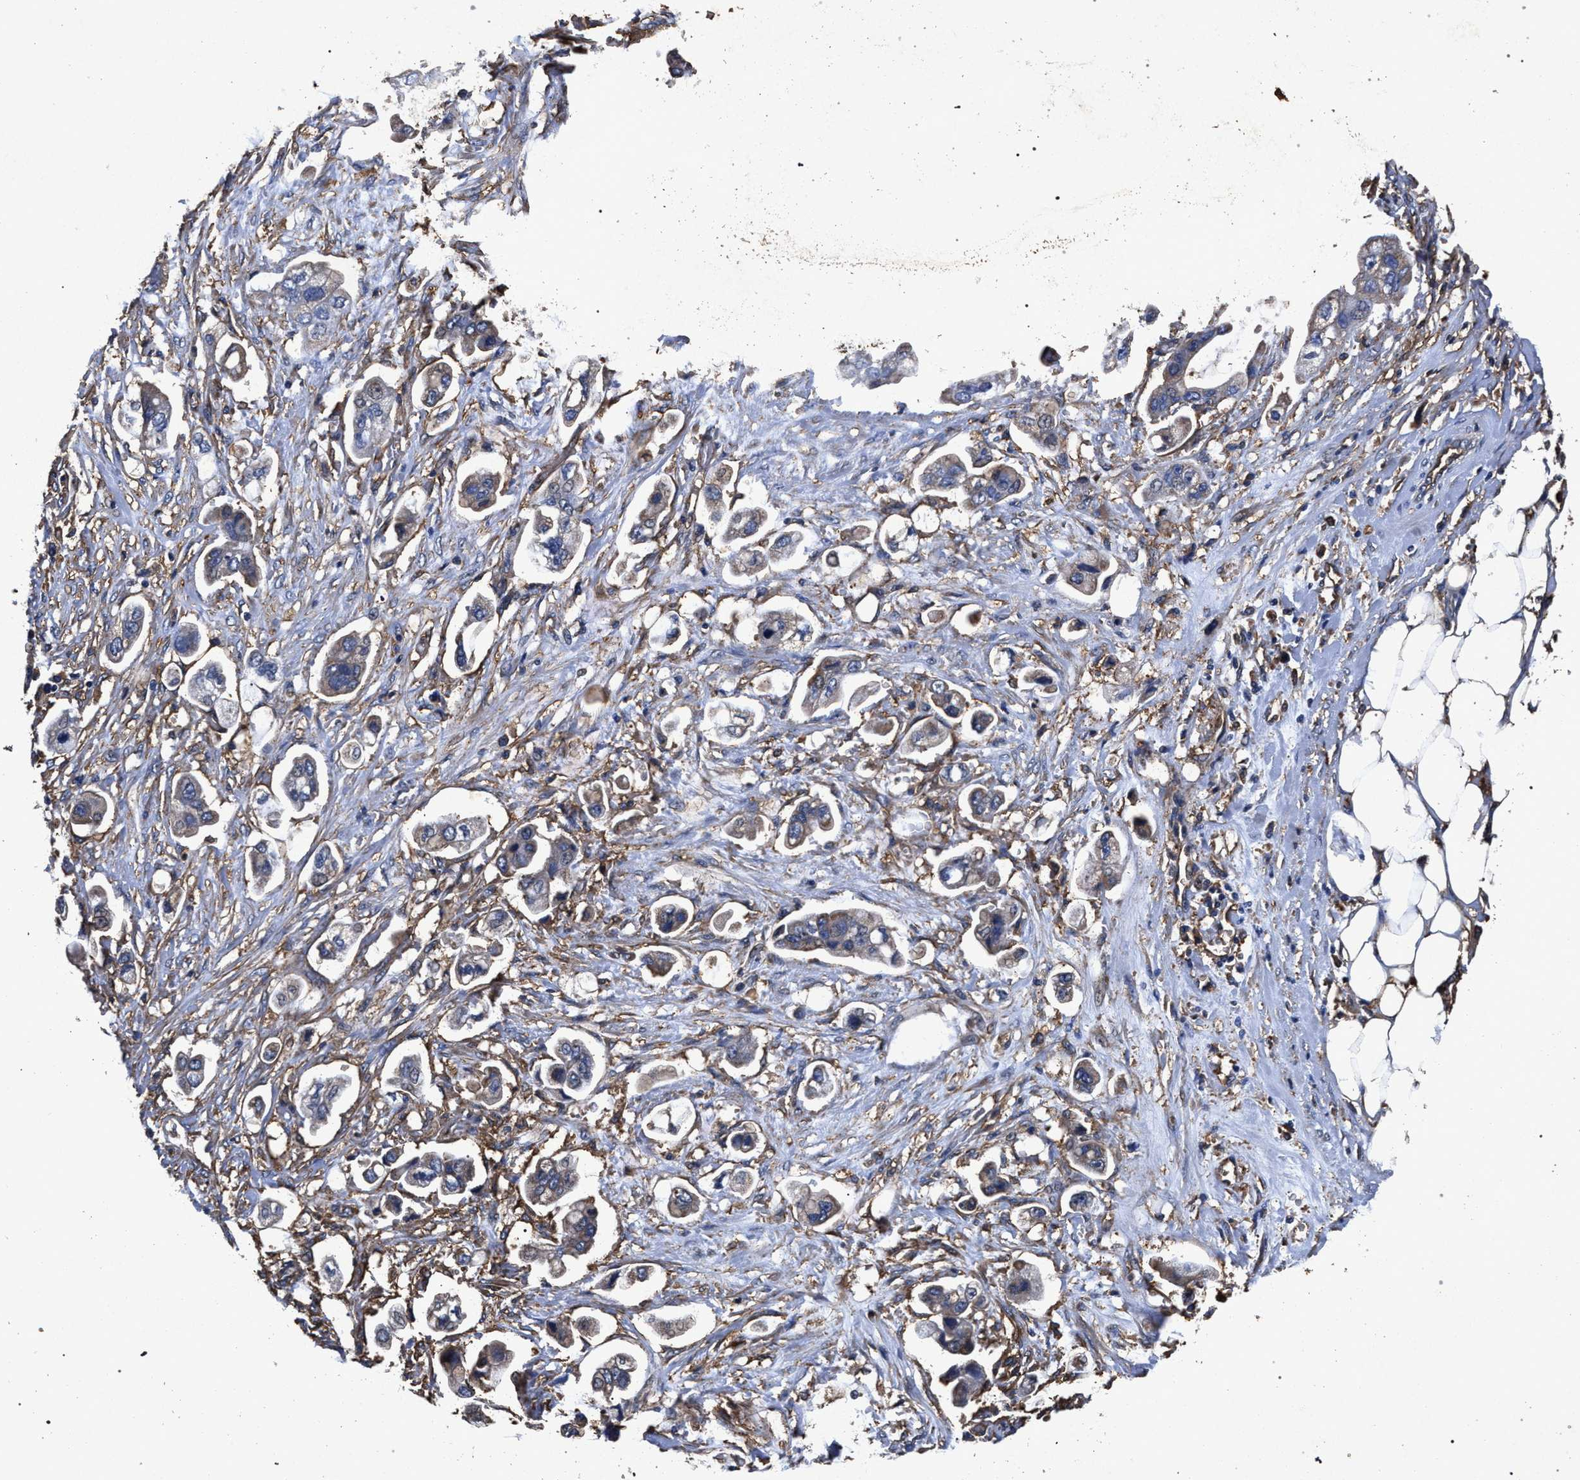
{"staining": {"intensity": "weak", "quantity": "<25%", "location": "cytoplasmic/membranous"}, "tissue": "stomach cancer", "cell_type": "Tumor cells", "image_type": "cancer", "snomed": [{"axis": "morphology", "description": "Adenocarcinoma, NOS"}, {"axis": "topography", "description": "Stomach"}], "caption": "IHC of stomach cancer (adenocarcinoma) exhibits no positivity in tumor cells.", "gene": "MARCKS", "patient": {"sex": "male", "age": 62}}